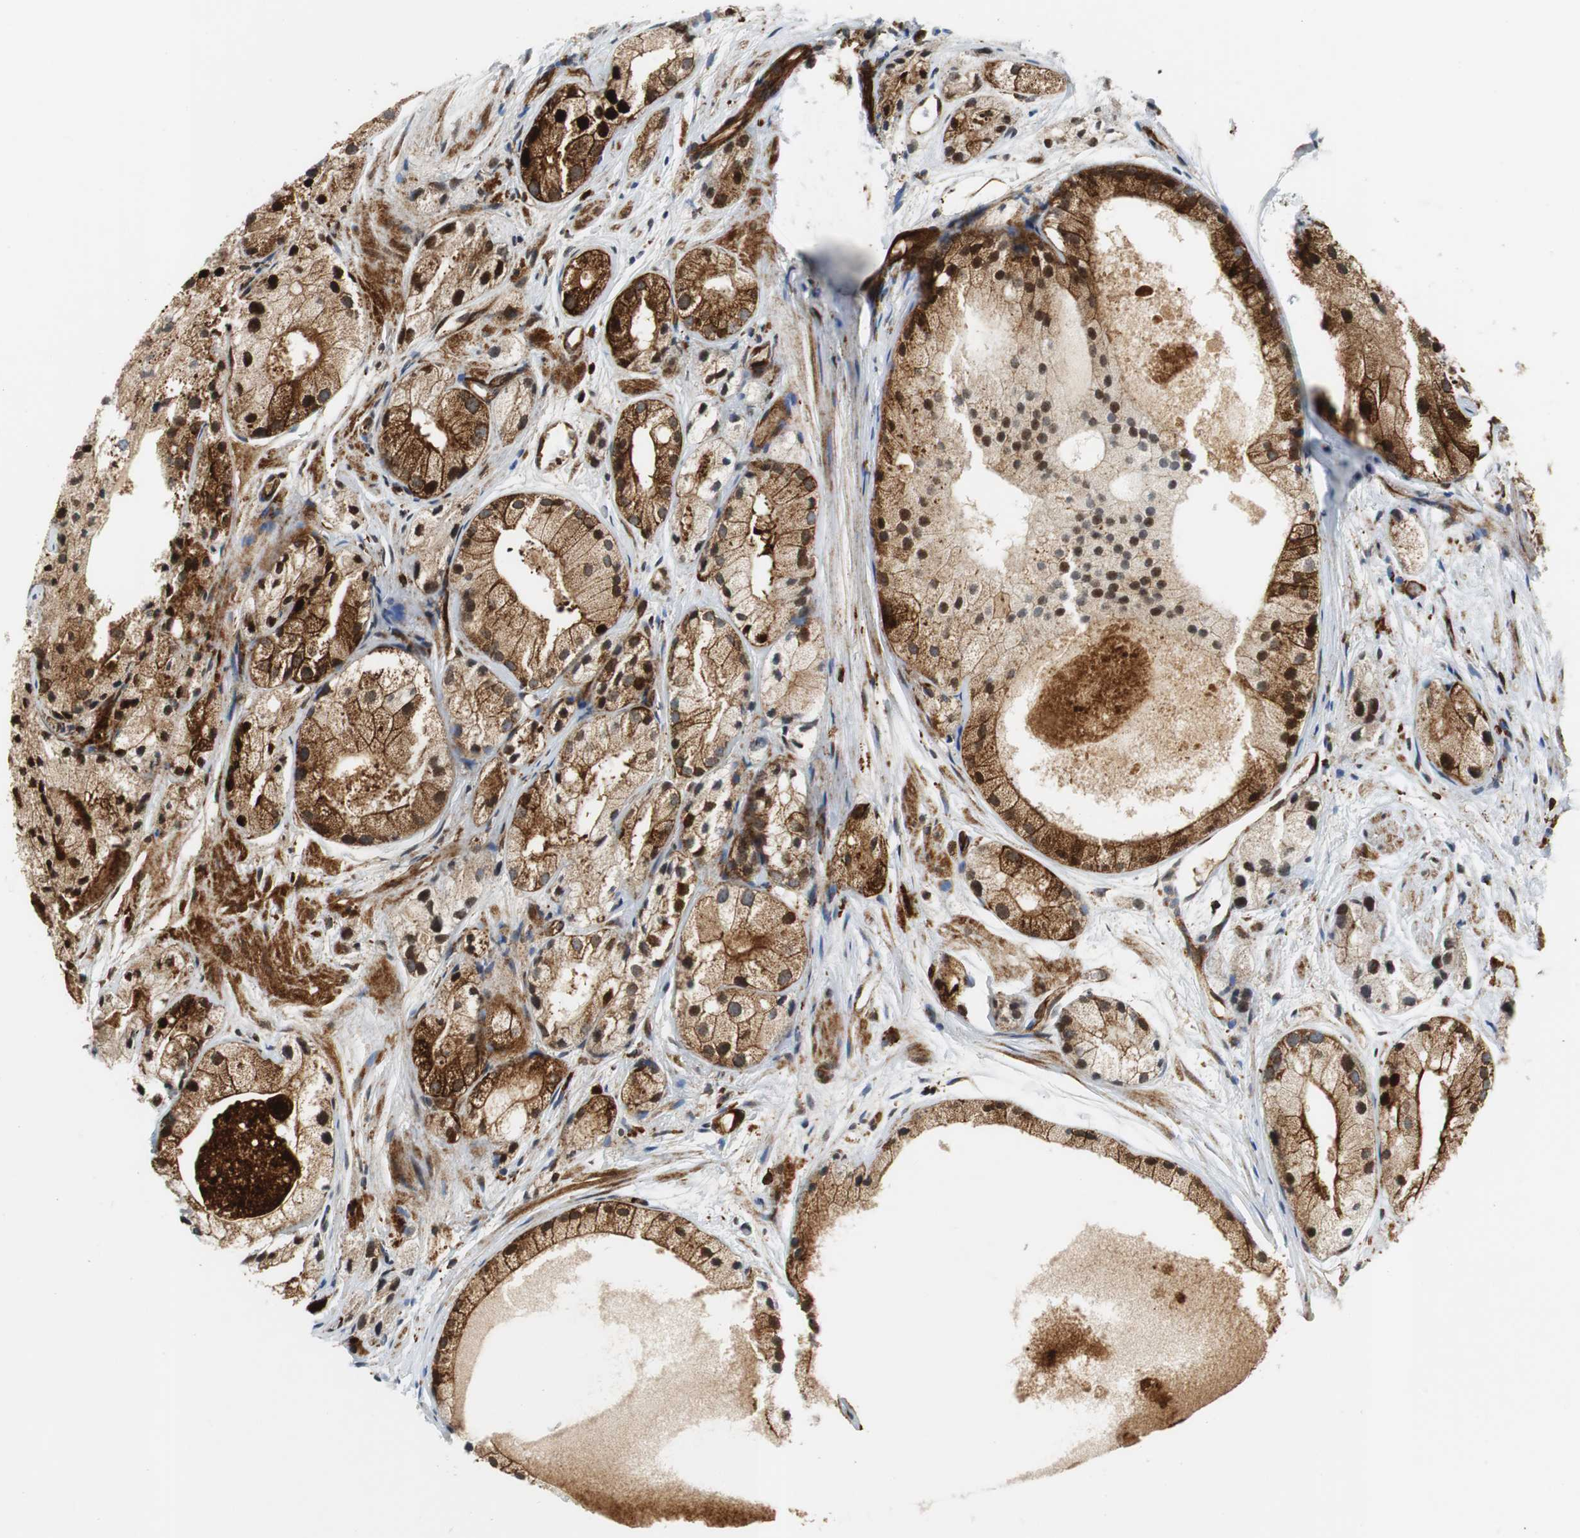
{"staining": {"intensity": "strong", "quantity": ">75%", "location": "cytoplasmic/membranous"}, "tissue": "prostate cancer", "cell_type": "Tumor cells", "image_type": "cancer", "snomed": [{"axis": "morphology", "description": "Adenocarcinoma, Low grade"}, {"axis": "topography", "description": "Prostate"}], "caption": "Low-grade adenocarcinoma (prostate) was stained to show a protein in brown. There is high levels of strong cytoplasmic/membranous positivity in approximately >75% of tumor cells.", "gene": "TUBA4A", "patient": {"sex": "male", "age": 69}}